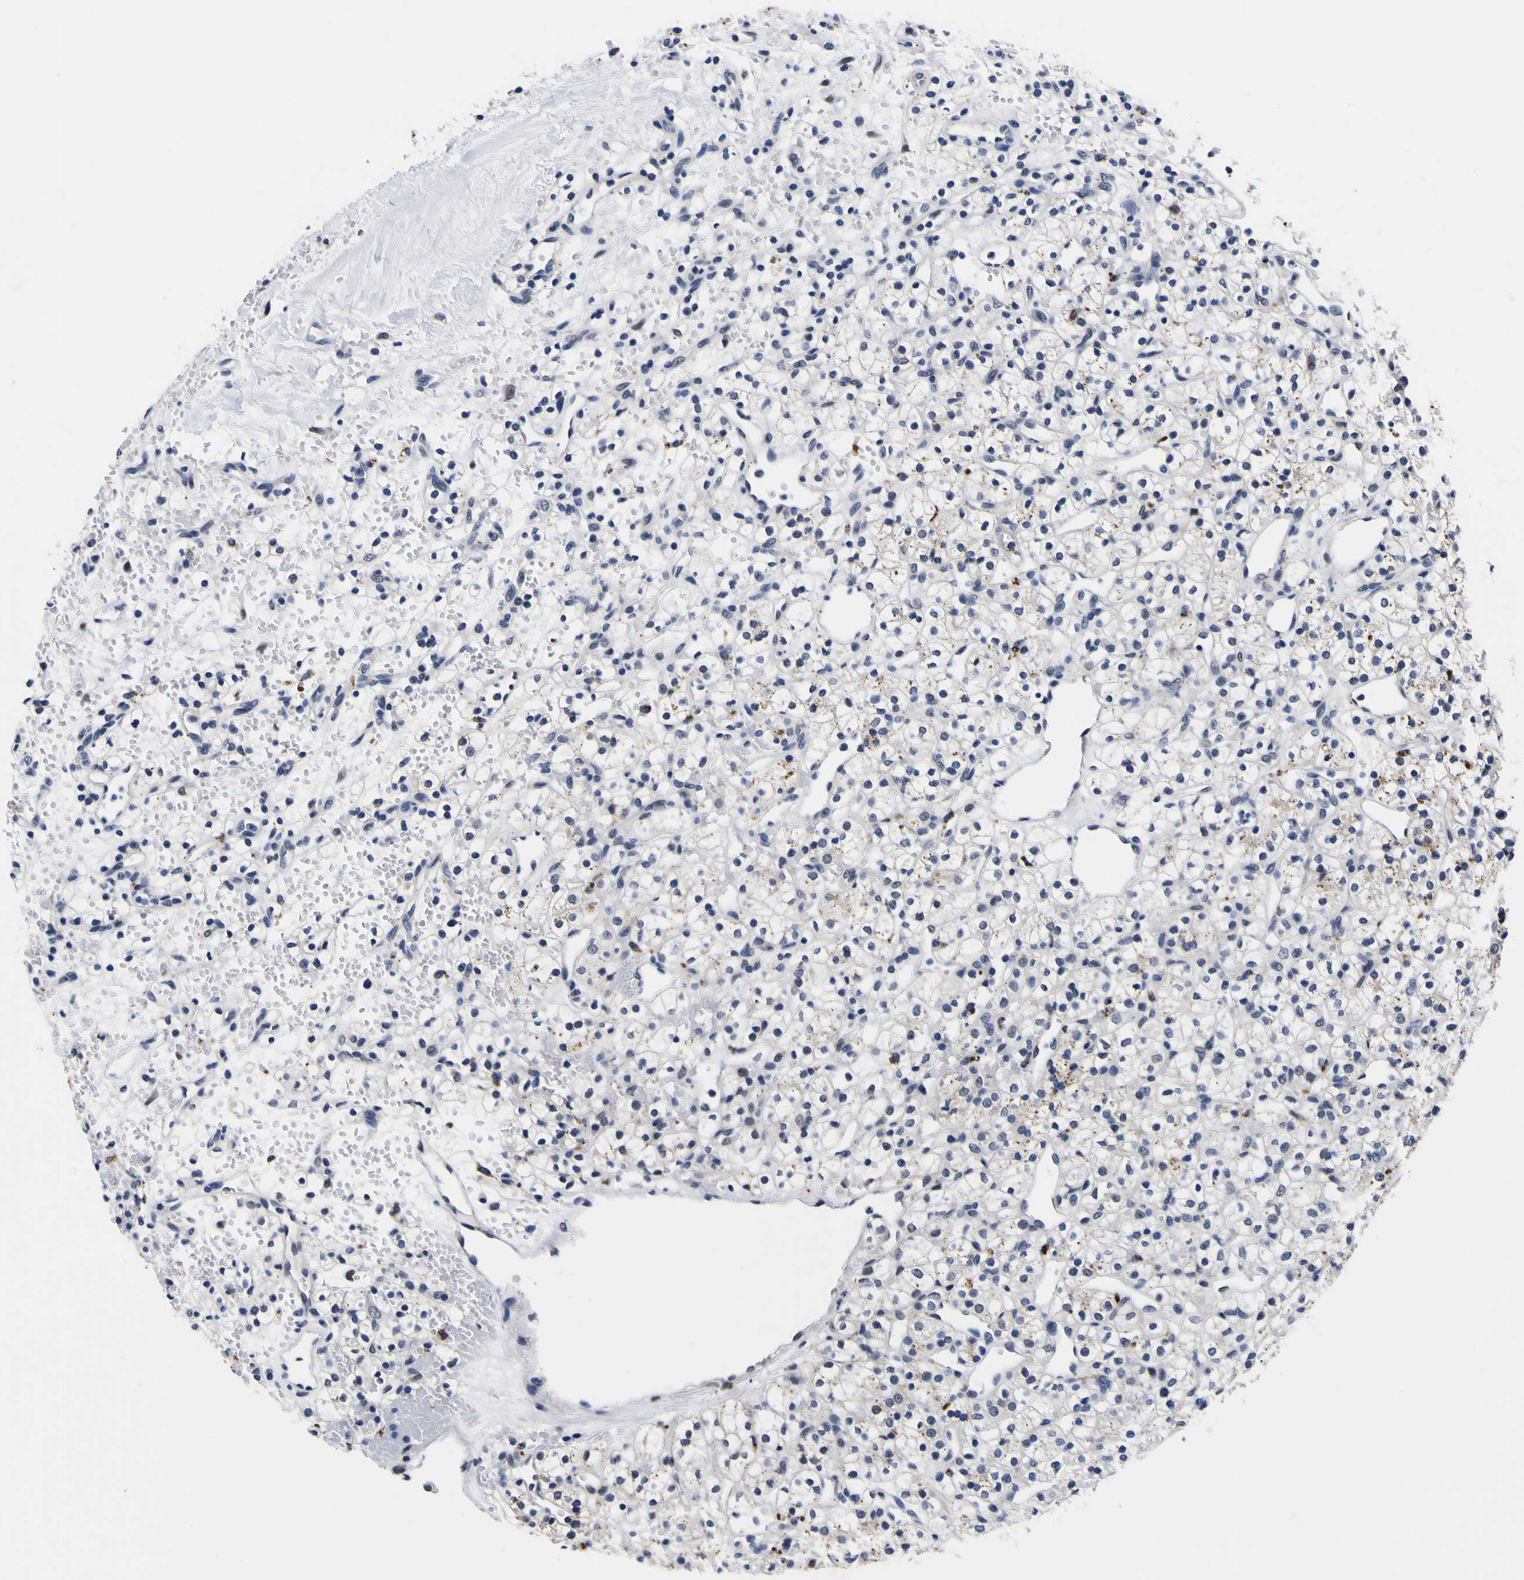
{"staining": {"intensity": "negative", "quantity": "none", "location": "none"}, "tissue": "renal cancer", "cell_type": "Tumor cells", "image_type": "cancer", "snomed": [{"axis": "morphology", "description": "Adenocarcinoma, NOS"}, {"axis": "topography", "description": "Kidney"}], "caption": "The micrograph demonstrates no staining of tumor cells in renal cancer (adenocarcinoma).", "gene": "IGFLR1", "patient": {"sex": "female", "age": 60}}